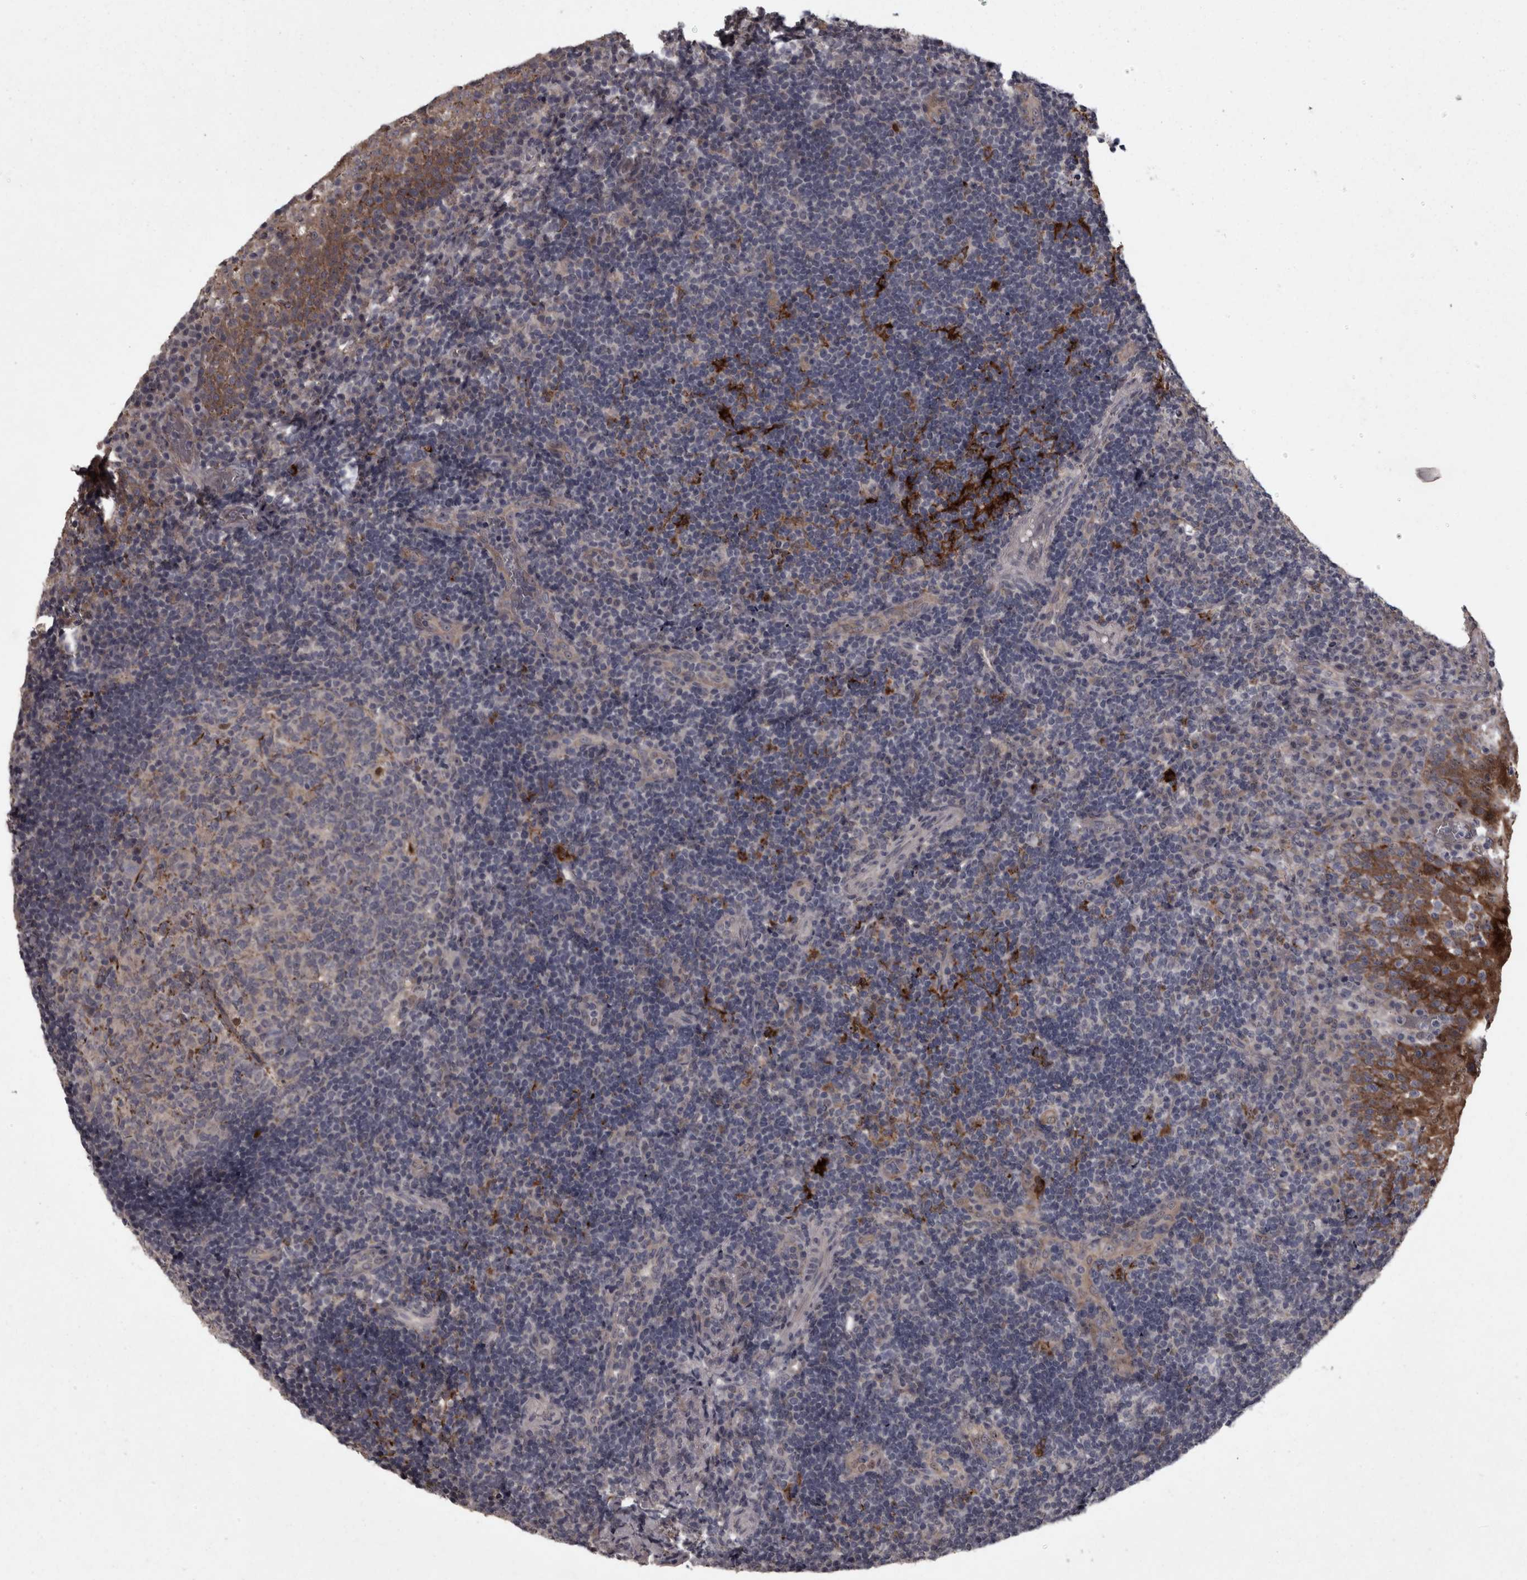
{"staining": {"intensity": "strong", "quantity": "<25%", "location": "nuclear"}, "tissue": "tonsil", "cell_type": "Germinal center cells", "image_type": "normal", "snomed": [{"axis": "morphology", "description": "Normal tissue, NOS"}, {"axis": "topography", "description": "Tonsil"}], "caption": "This histopathology image shows immunohistochemistry staining of benign tonsil, with medium strong nuclear staining in approximately <25% of germinal center cells.", "gene": "PCDH17", "patient": {"sex": "female", "age": 40}}